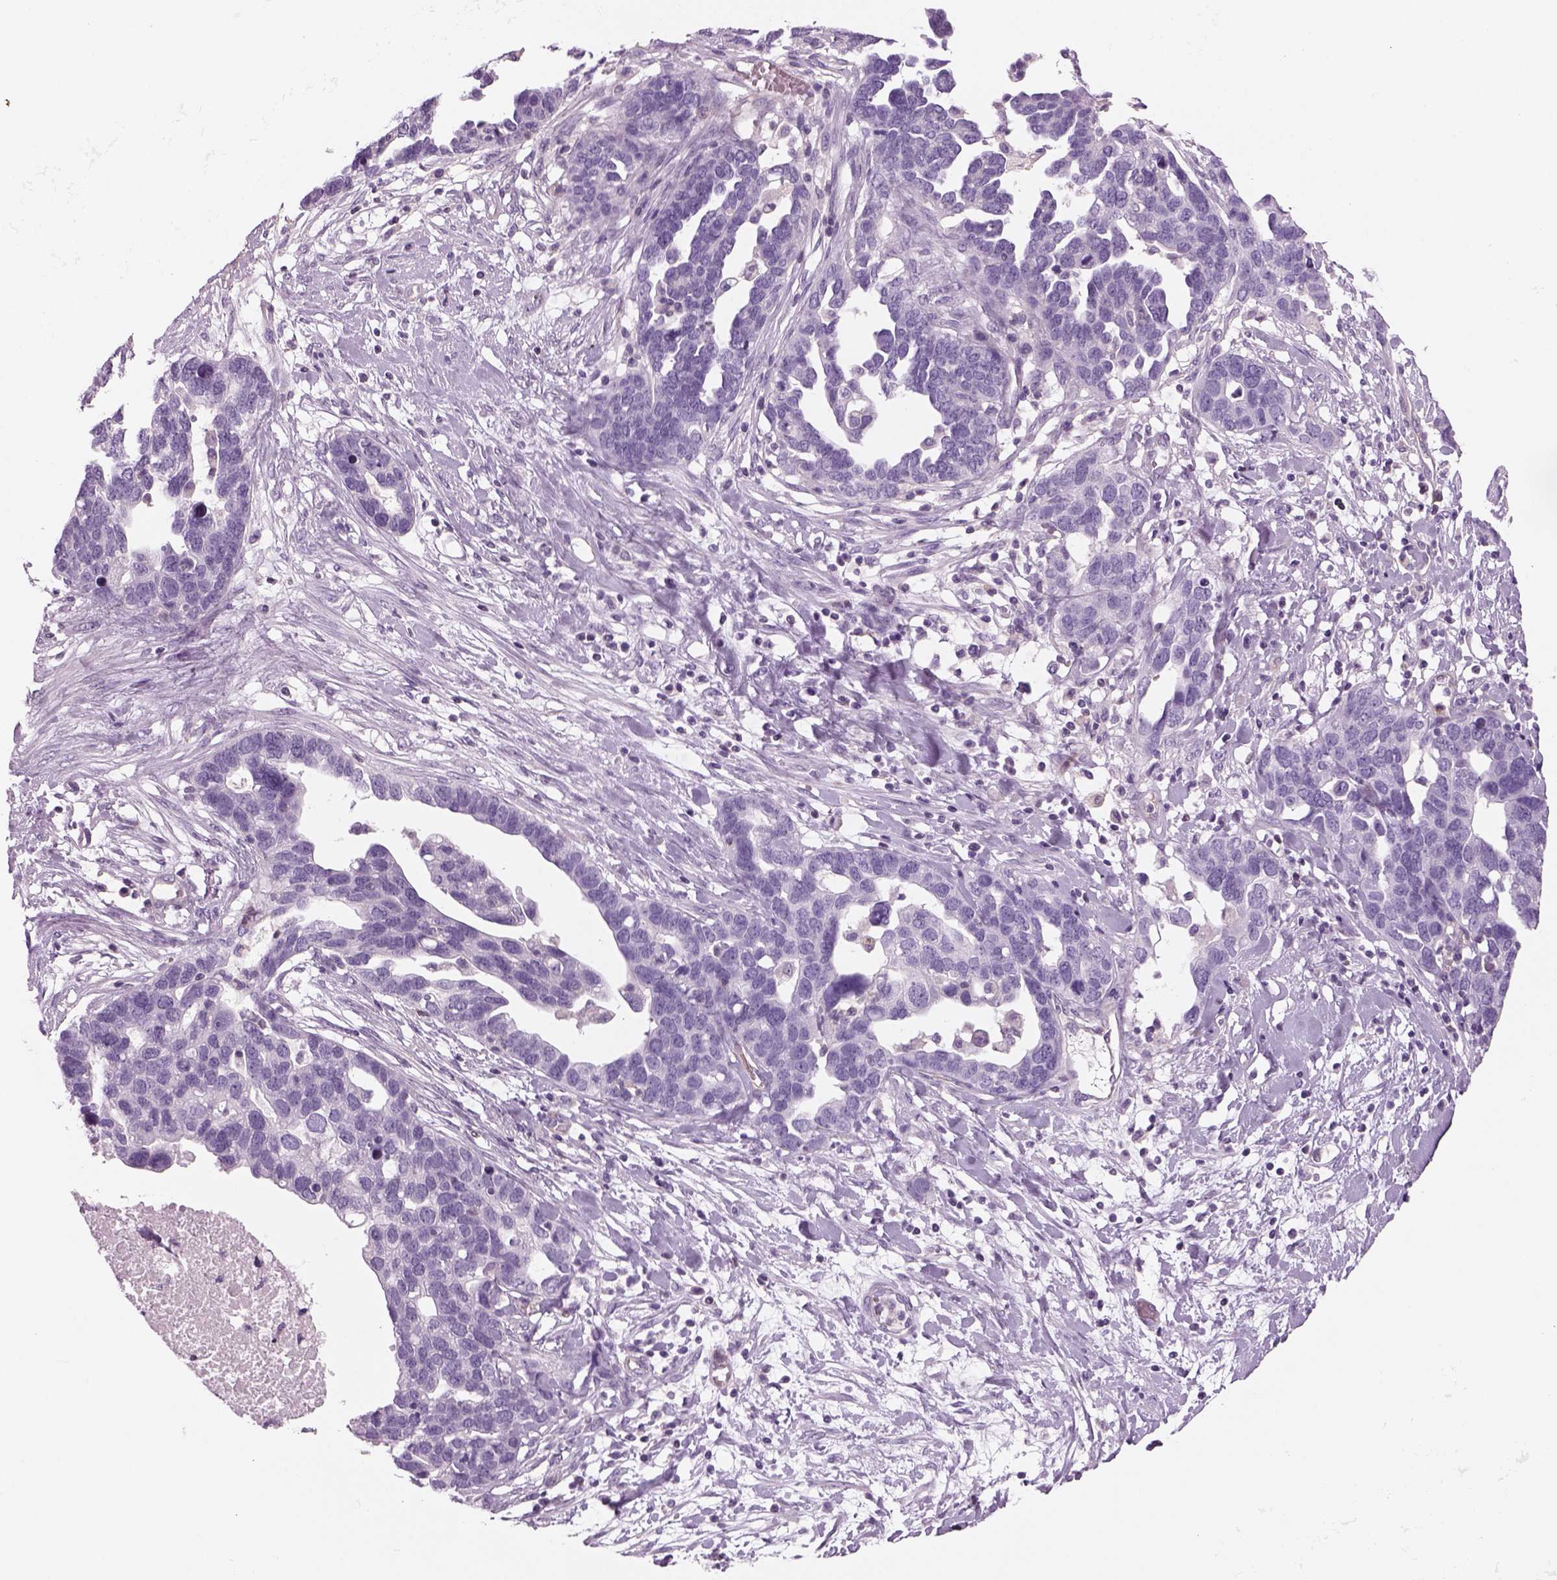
{"staining": {"intensity": "negative", "quantity": "none", "location": "none"}, "tissue": "ovarian cancer", "cell_type": "Tumor cells", "image_type": "cancer", "snomed": [{"axis": "morphology", "description": "Cystadenocarcinoma, serous, NOS"}, {"axis": "topography", "description": "Ovary"}], "caption": "A photomicrograph of human serous cystadenocarcinoma (ovarian) is negative for staining in tumor cells.", "gene": "SLC1A7", "patient": {"sex": "female", "age": 54}}